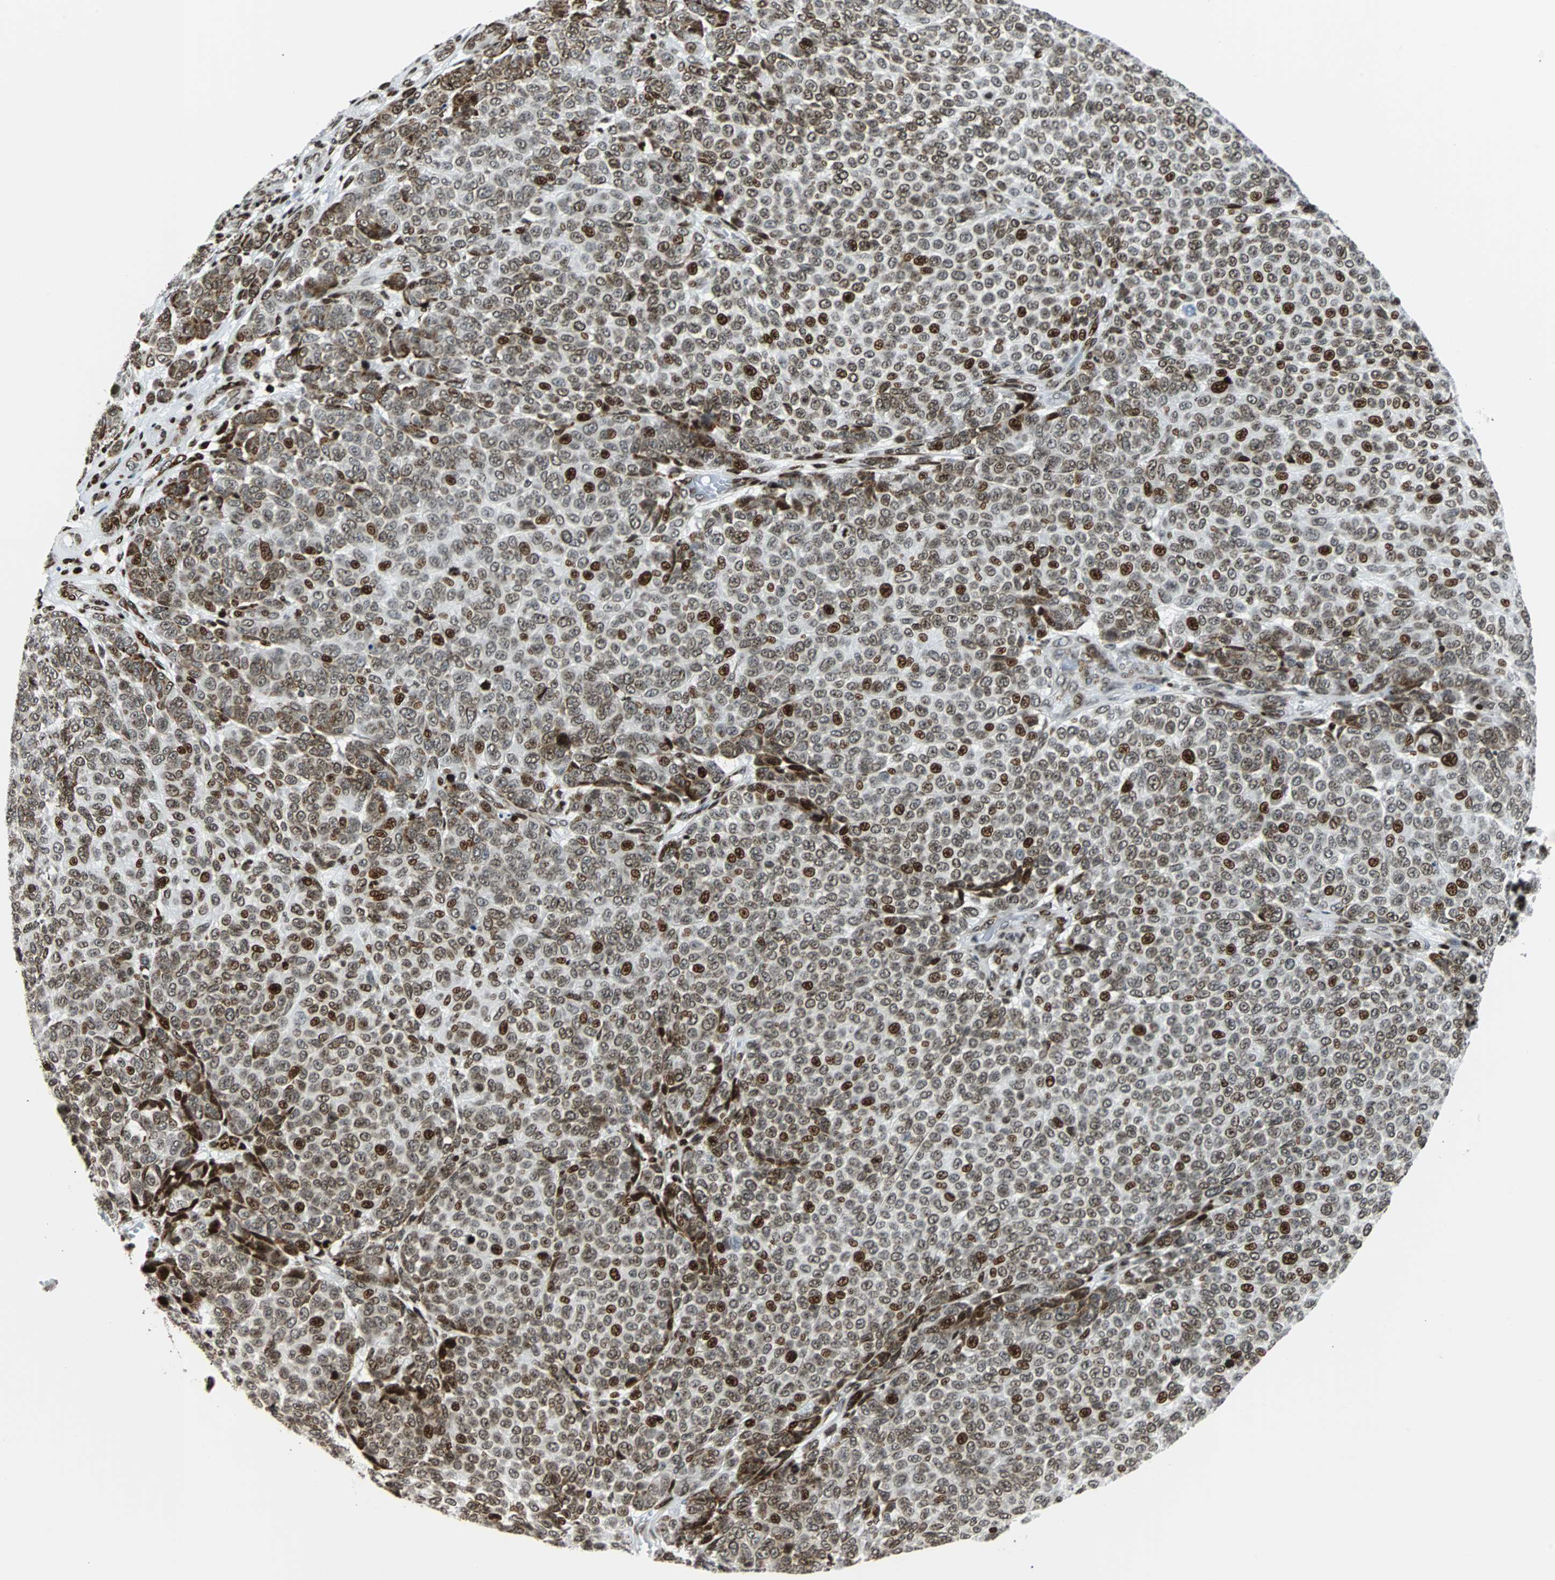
{"staining": {"intensity": "moderate", "quantity": ">75%", "location": "nuclear"}, "tissue": "melanoma", "cell_type": "Tumor cells", "image_type": "cancer", "snomed": [{"axis": "morphology", "description": "Malignant melanoma, NOS"}, {"axis": "topography", "description": "Skin"}], "caption": "Moderate nuclear protein positivity is appreciated in approximately >75% of tumor cells in melanoma. The staining is performed using DAB (3,3'-diaminobenzidine) brown chromogen to label protein expression. The nuclei are counter-stained blue using hematoxylin.", "gene": "ZNF131", "patient": {"sex": "male", "age": 59}}